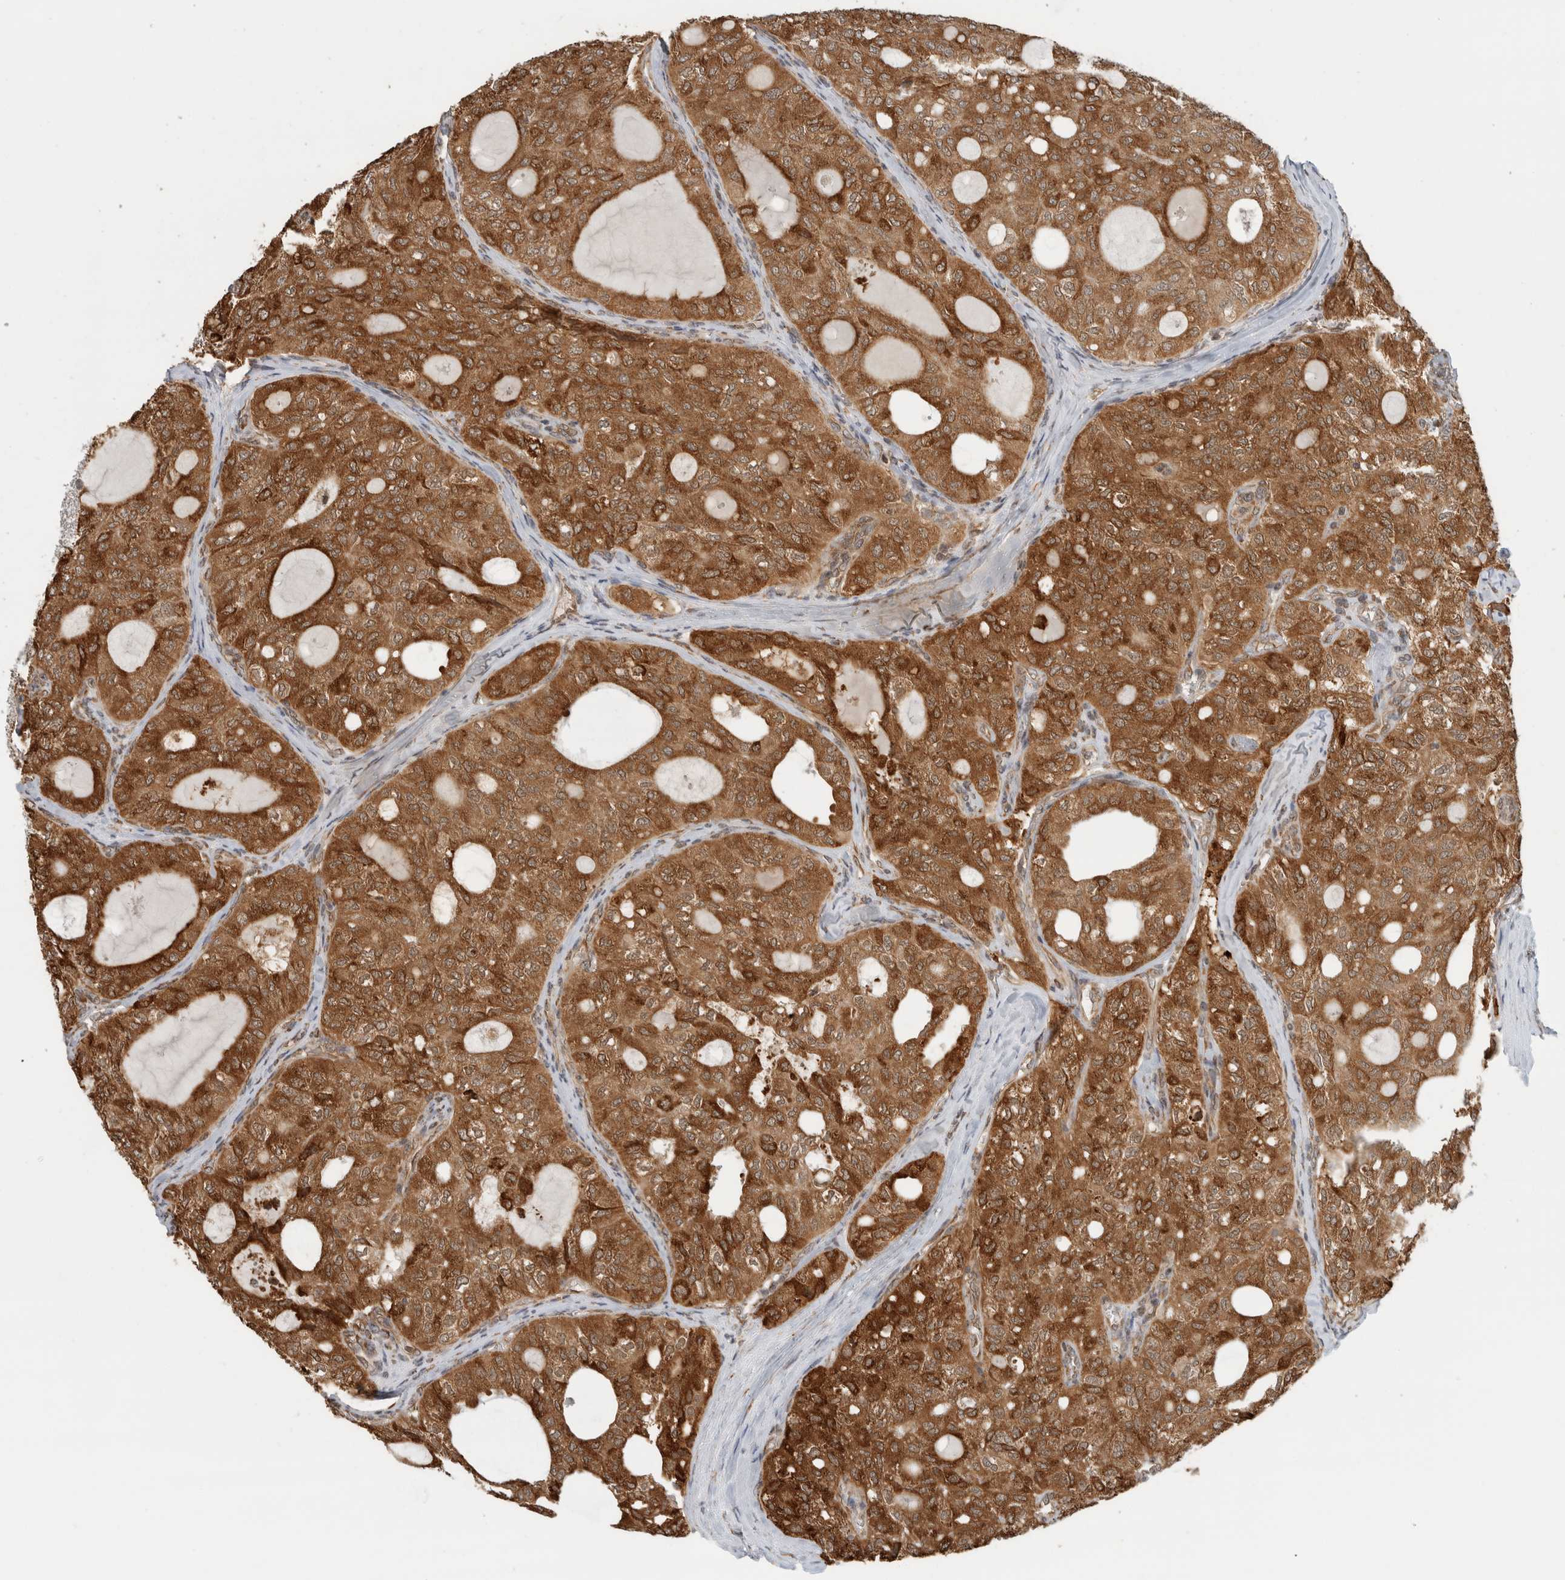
{"staining": {"intensity": "moderate", "quantity": ">75%", "location": "cytoplasmic/membranous"}, "tissue": "thyroid cancer", "cell_type": "Tumor cells", "image_type": "cancer", "snomed": [{"axis": "morphology", "description": "Follicular adenoma carcinoma, NOS"}, {"axis": "topography", "description": "Thyroid gland"}], "caption": "A micrograph showing moderate cytoplasmic/membranous expression in approximately >75% of tumor cells in thyroid follicular adenoma carcinoma, as visualized by brown immunohistochemical staining.", "gene": "MS4A7", "patient": {"sex": "male", "age": 75}}